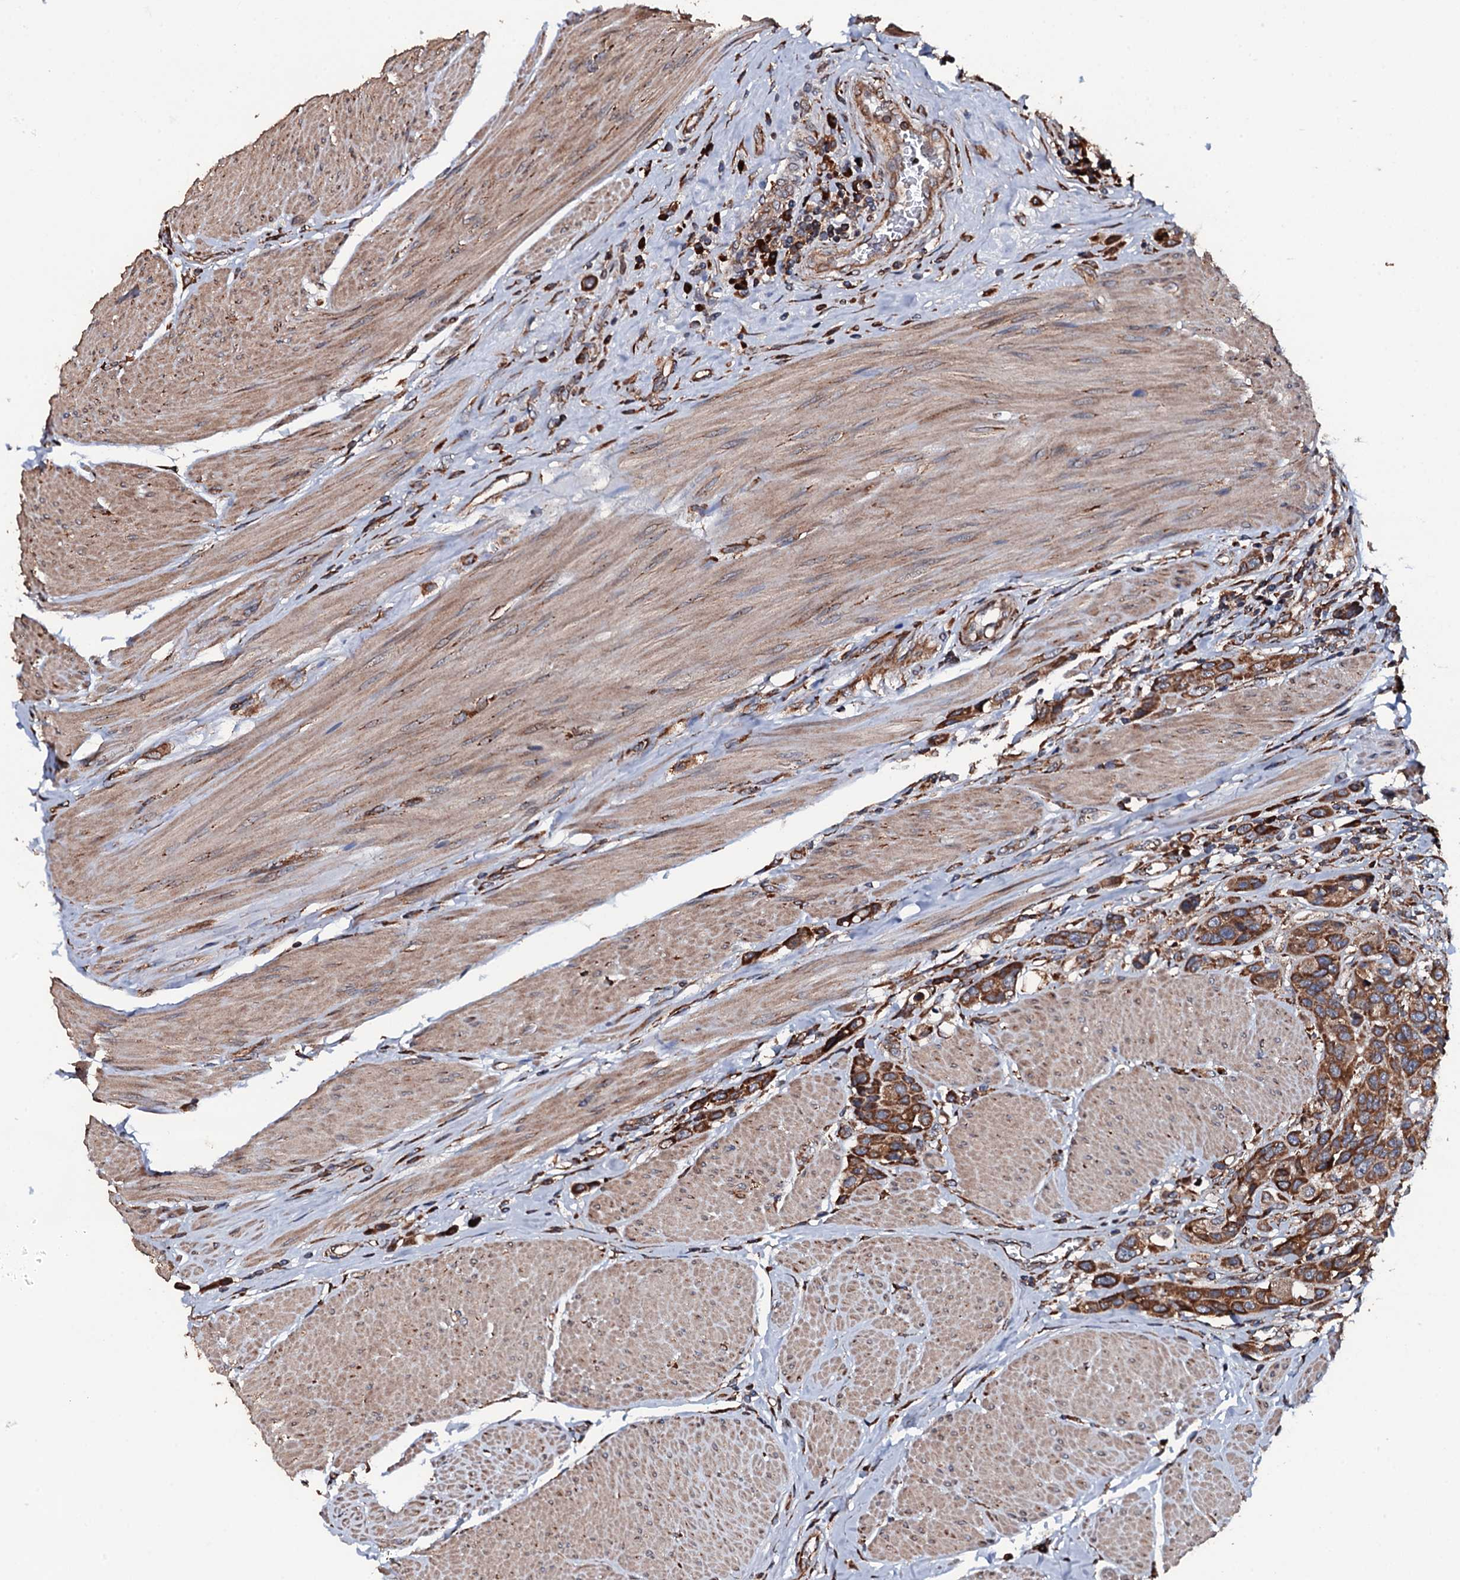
{"staining": {"intensity": "strong", "quantity": ">75%", "location": "cytoplasmic/membranous"}, "tissue": "urothelial cancer", "cell_type": "Tumor cells", "image_type": "cancer", "snomed": [{"axis": "morphology", "description": "Urothelial carcinoma, High grade"}, {"axis": "topography", "description": "Urinary bladder"}], "caption": "Strong cytoplasmic/membranous staining for a protein is present in about >75% of tumor cells of urothelial cancer using IHC.", "gene": "RAB12", "patient": {"sex": "male", "age": 50}}